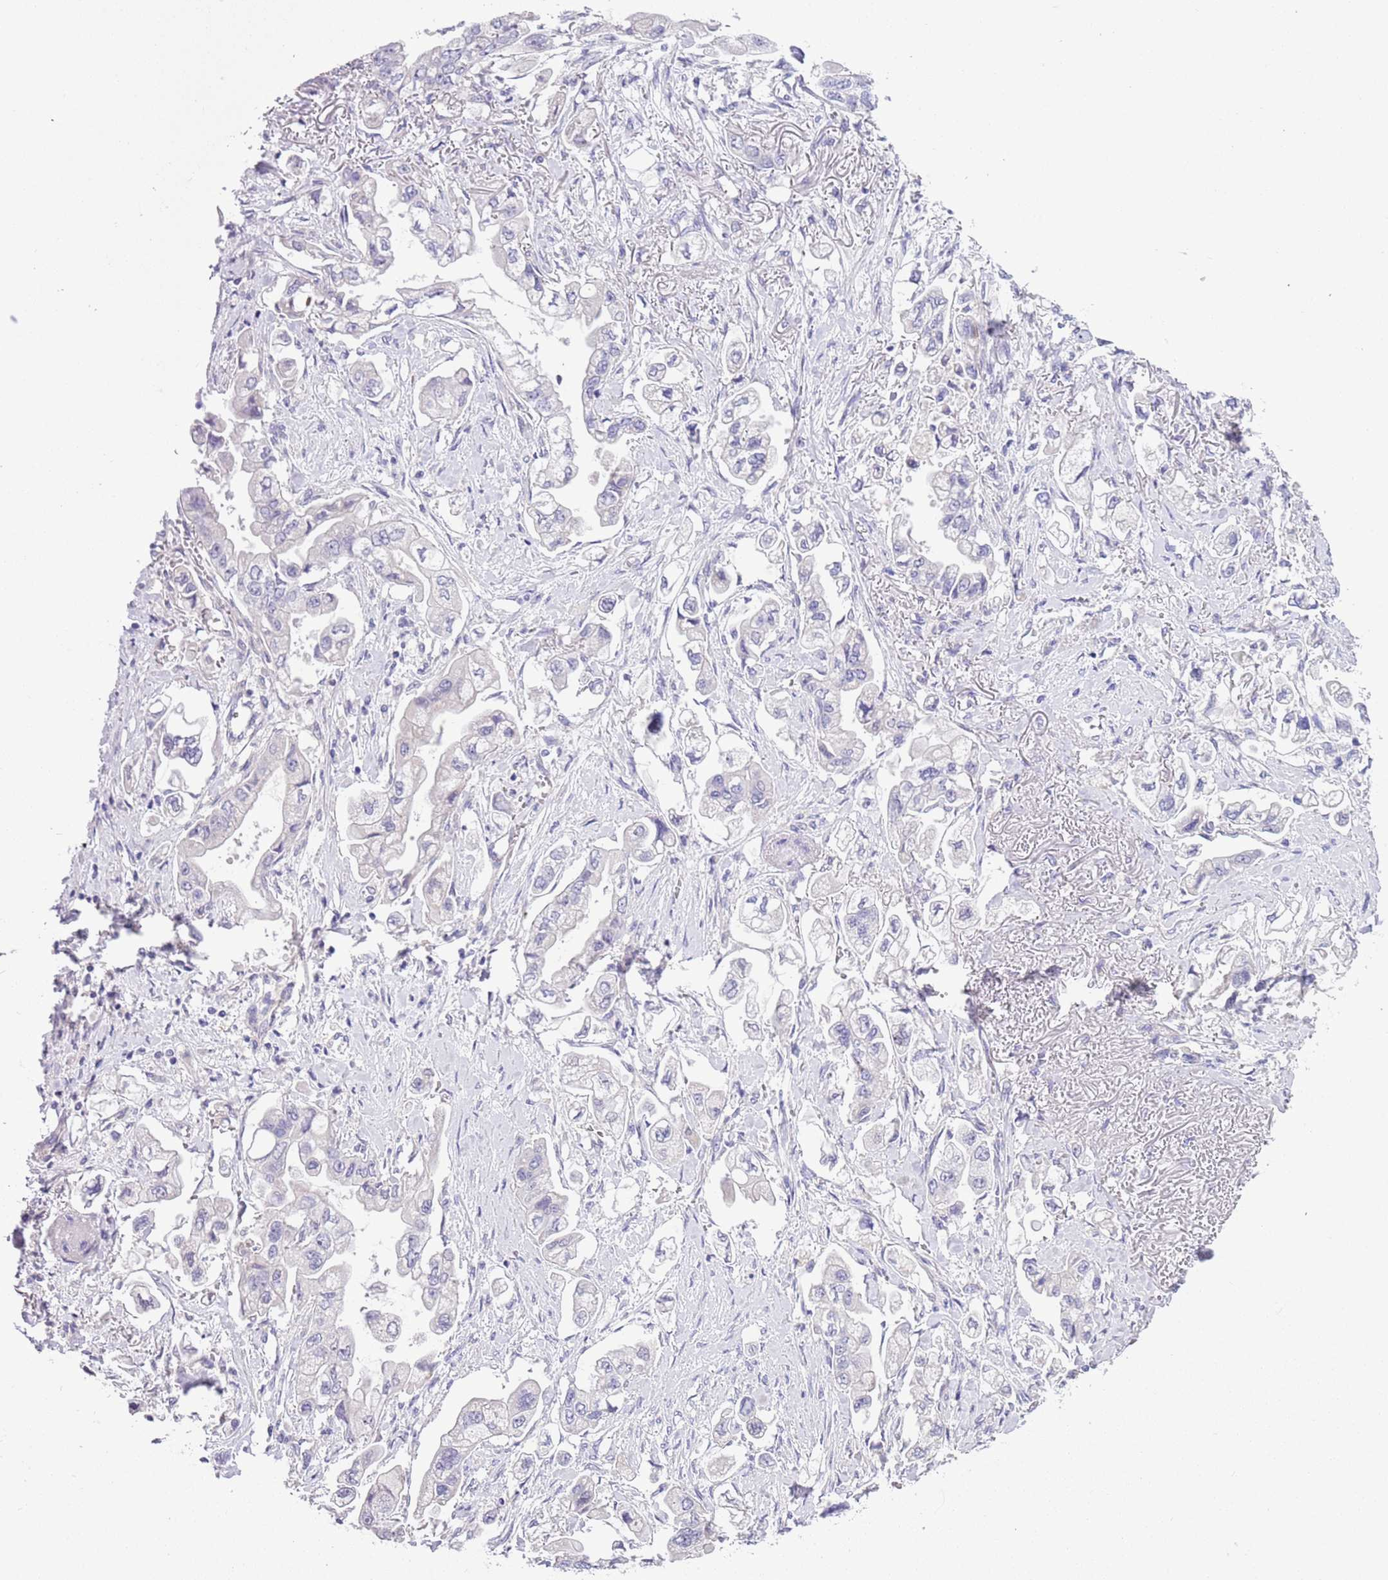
{"staining": {"intensity": "negative", "quantity": "none", "location": "none"}, "tissue": "stomach cancer", "cell_type": "Tumor cells", "image_type": "cancer", "snomed": [{"axis": "morphology", "description": "Adenocarcinoma, NOS"}, {"axis": "topography", "description": "Stomach"}], "caption": "IHC photomicrograph of neoplastic tissue: stomach cancer stained with DAB reveals no significant protein expression in tumor cells.", "gene": "NET1", "patient": {"sex": "male", "age": 62}}